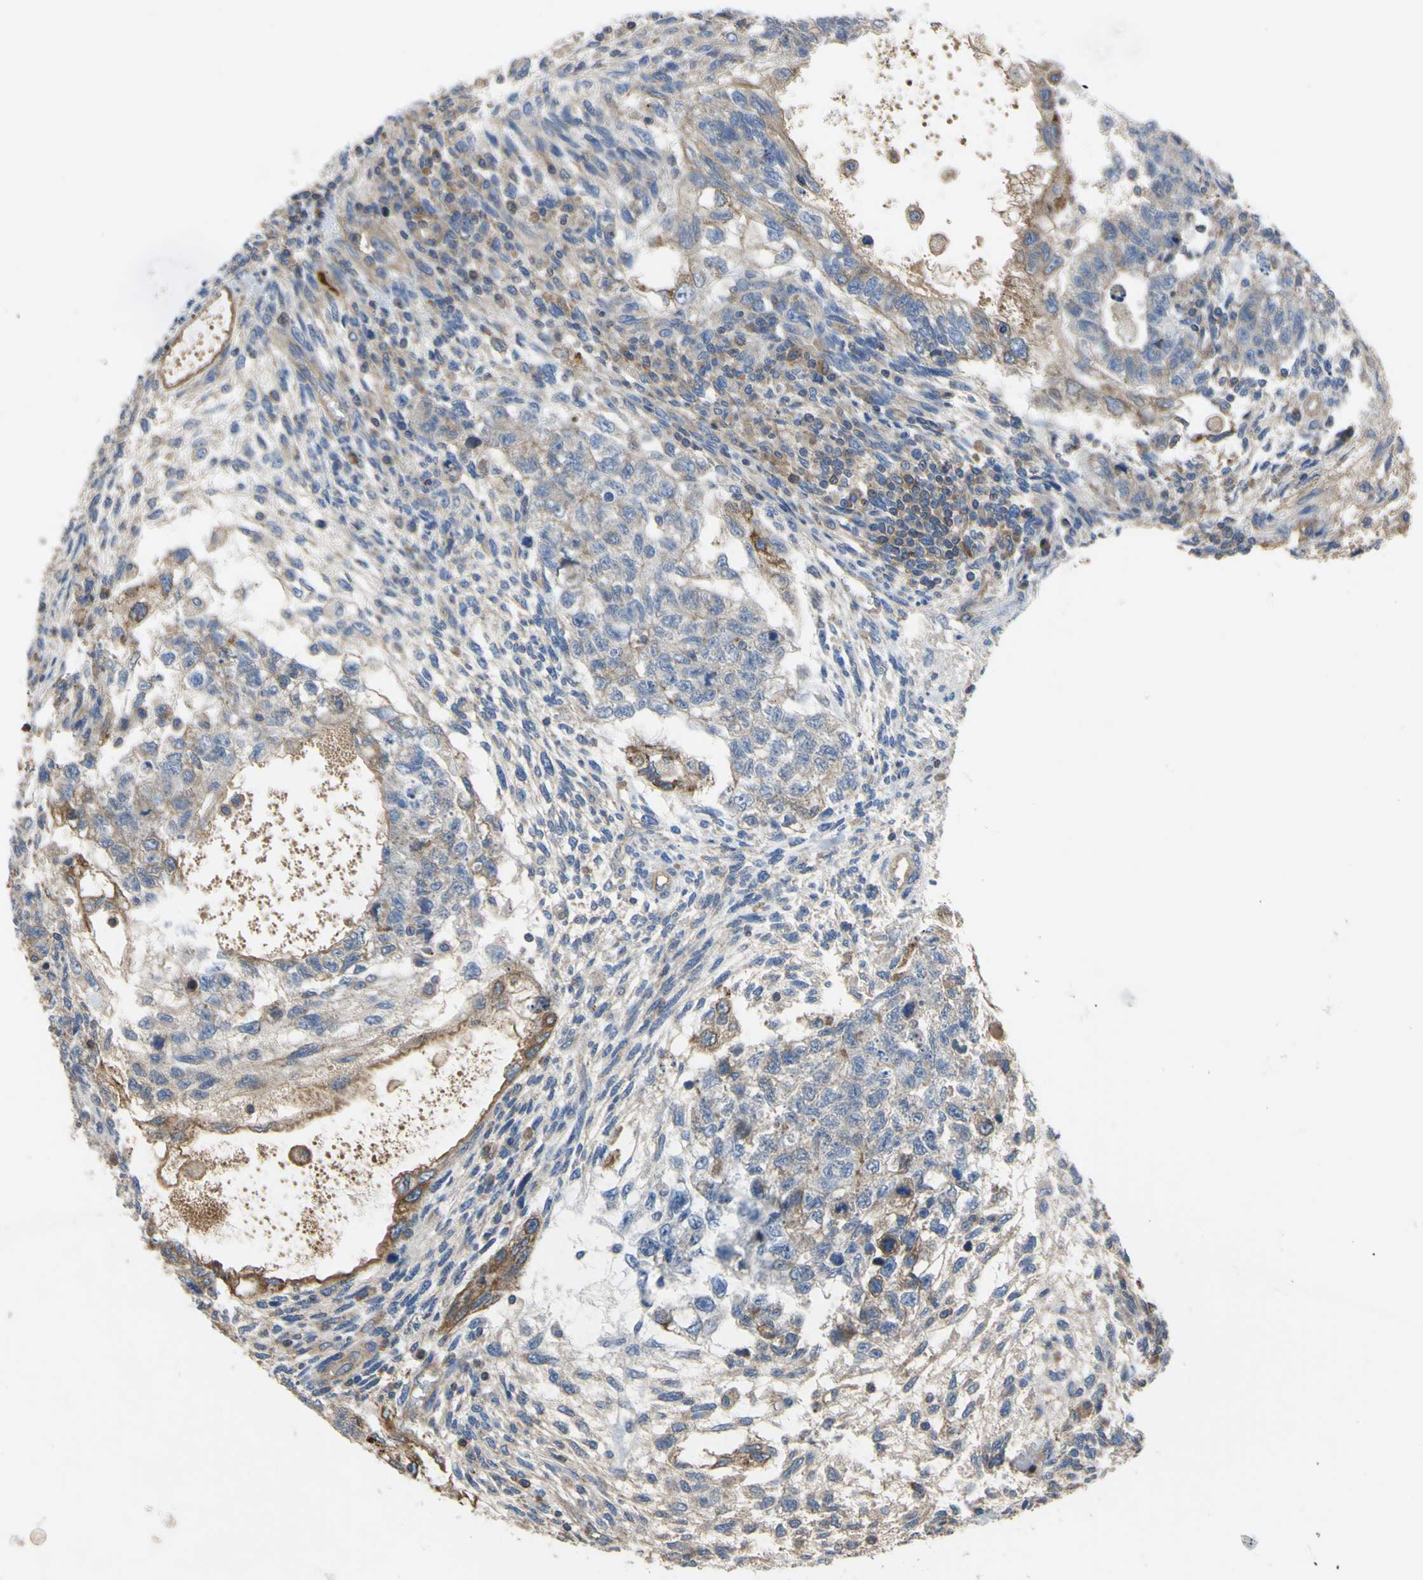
{"staining": {"intensity": "moderate", "quantity": "<25%", "location": "cytoplasmic/membranous"}, "tissue": "testis cancer", "cell_type": "Tumor cells", "image_type": "cancer", "snomed": [{"axis": "morphology", "description": "Normal tissue, NOS"}, {"axis": "morphology", "description": "Carcinoma, Embryonal, NOS"}, {"axis": "topography", "description": "Testis"}], "caption": "Protein expression analysis of embryonal carcinoma (testis) demonstrates moderate cytoplasmic/membranous expression in approximately <25% of tumor cells.", "gene": "BECN1", "patient": {"sex": "male", "age": 36}}